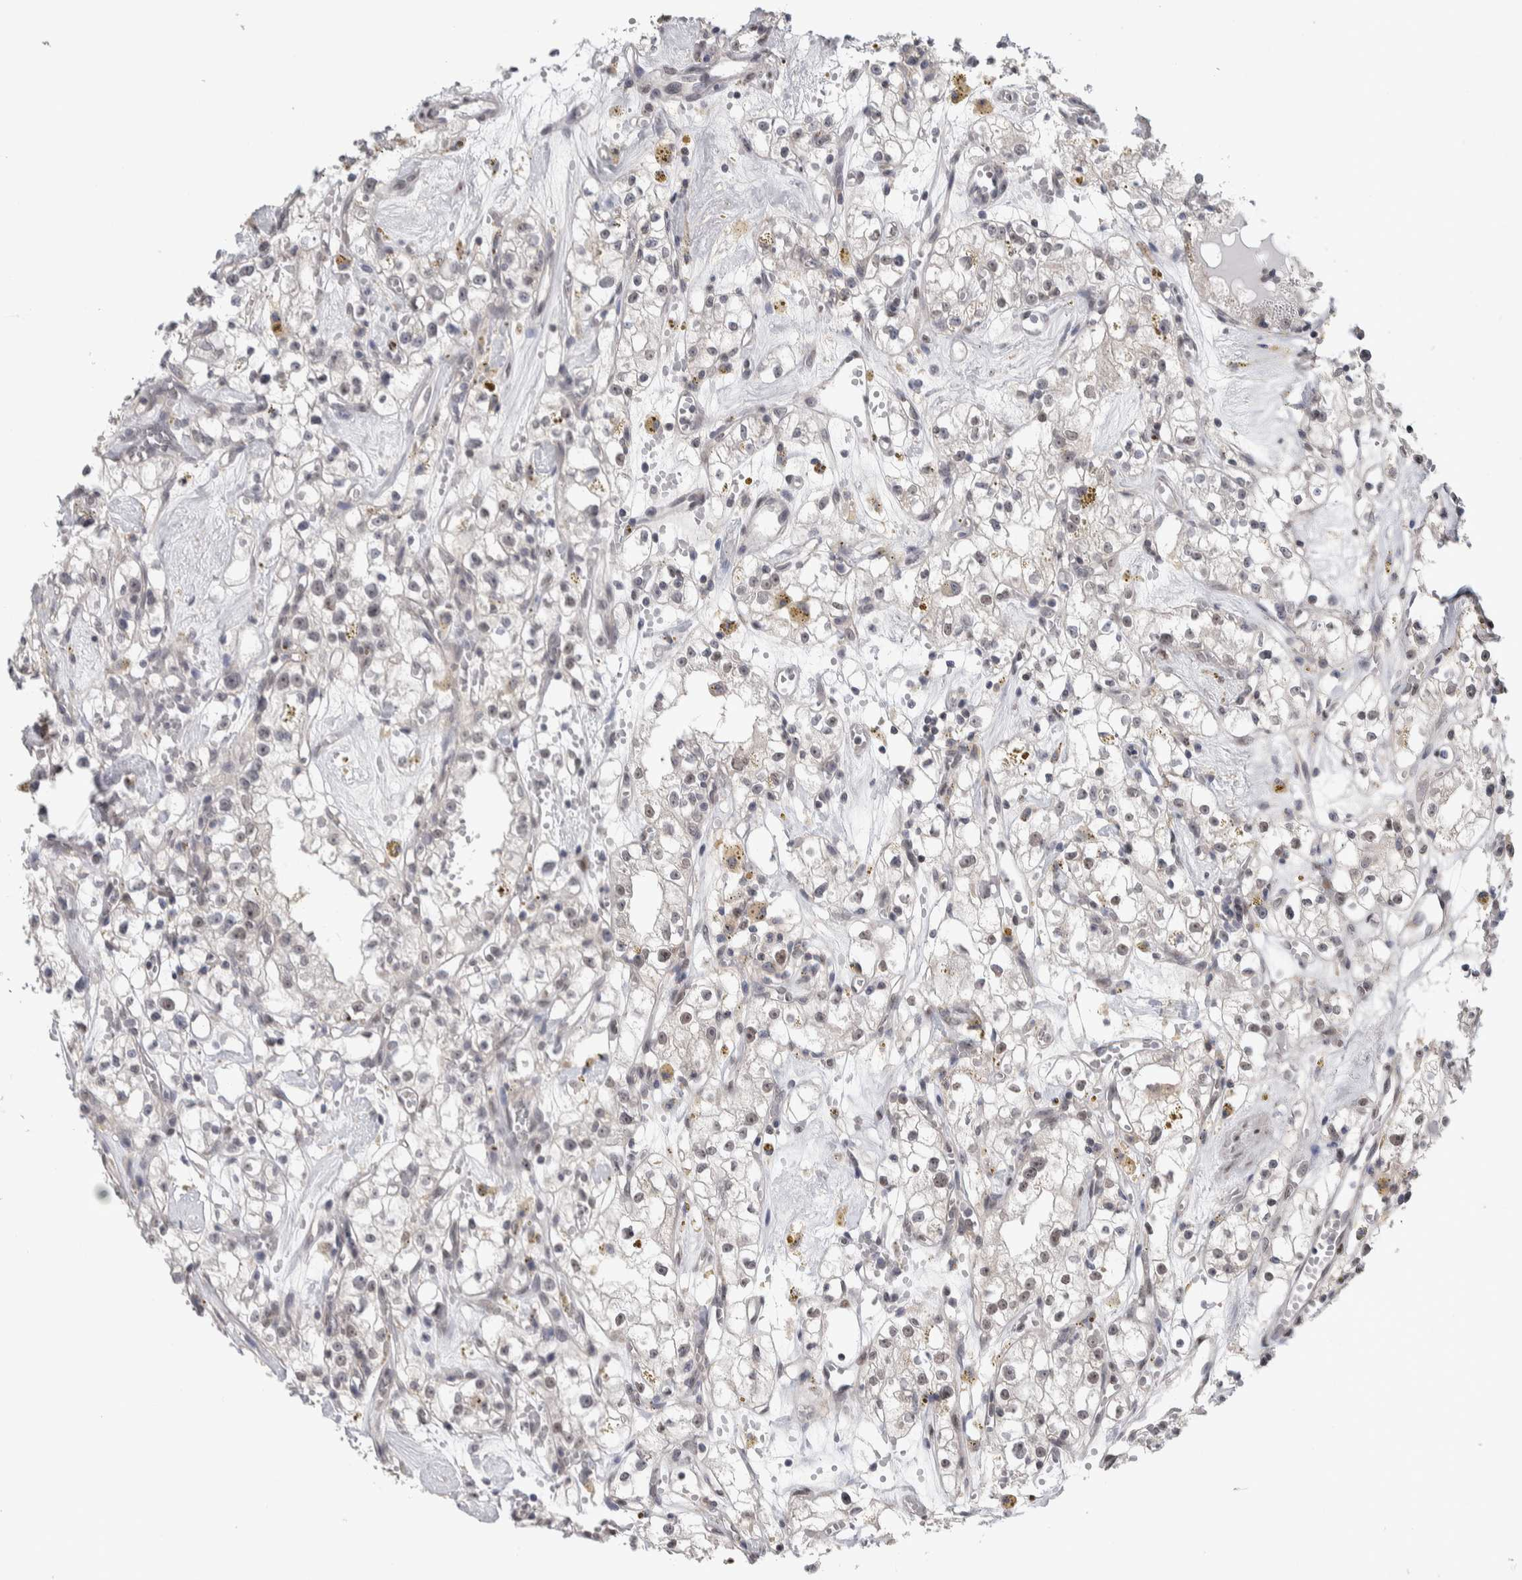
{"staining": {"intensity": "negative", "quantity": "none", "location": "none"}, "tissue": "renal cancer", "cell_type": "Tumor cells", "image_type": "cancer", "snomed": [{"axis": "morphology", "description": "Adenocarcinoma, NOS"}, {"axis": "topography", "description": "Kidney"}], "caption": "The immunohistochemistry (IHC) photomicrograph has no significant expression in tumor cells of adenocarcinoma (renal) tissue.", "gene": "TAX1BP1", "patient": {"sex": "male", "age": 56}}